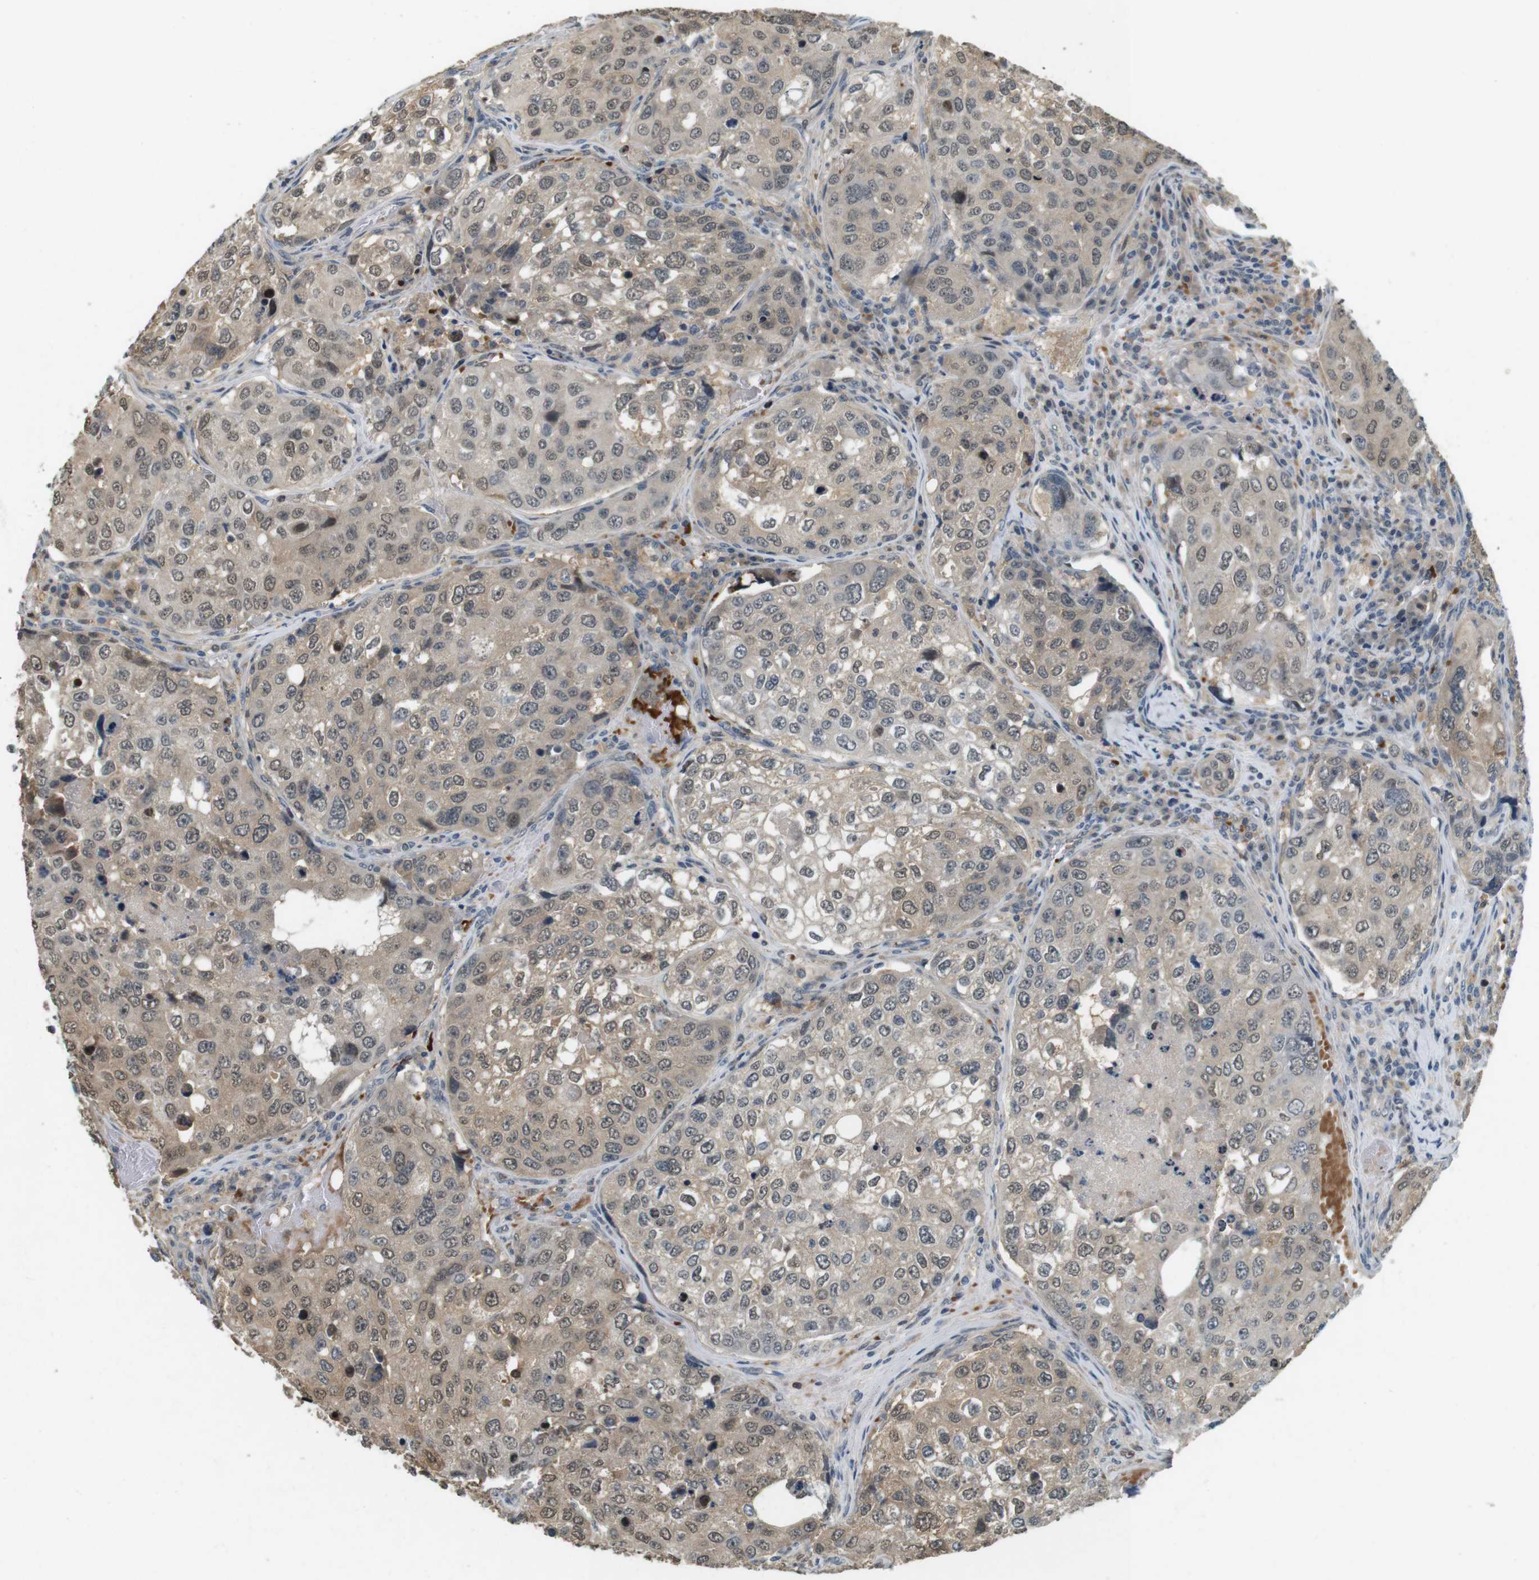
{"staining": {"intensity": "weak", "quantity": "25%-75%", "location": "cytoplasmic/membranous,nuclear"}, "tissue": "urothelial cancer", "cell_type": "Tumor cells", "image_type": "cancer", "snomed": [{"axis": "morphology", "description": "Urothelial carcinoma, High grade"}, {"axis": "topography", "description": "Lymph node"}, {"axis": "topography", "description": "Urinary bladder"}], "caption": "Immunohistochemistry of urothelial carcinoma (high-grade) exhibits low levels of weak cytoplasmic/membranous and nuclear staining in approximately 25%-75% of tumor cells.", "gene": "CDK14", "patient": {"sex": "male", "age": 51}}